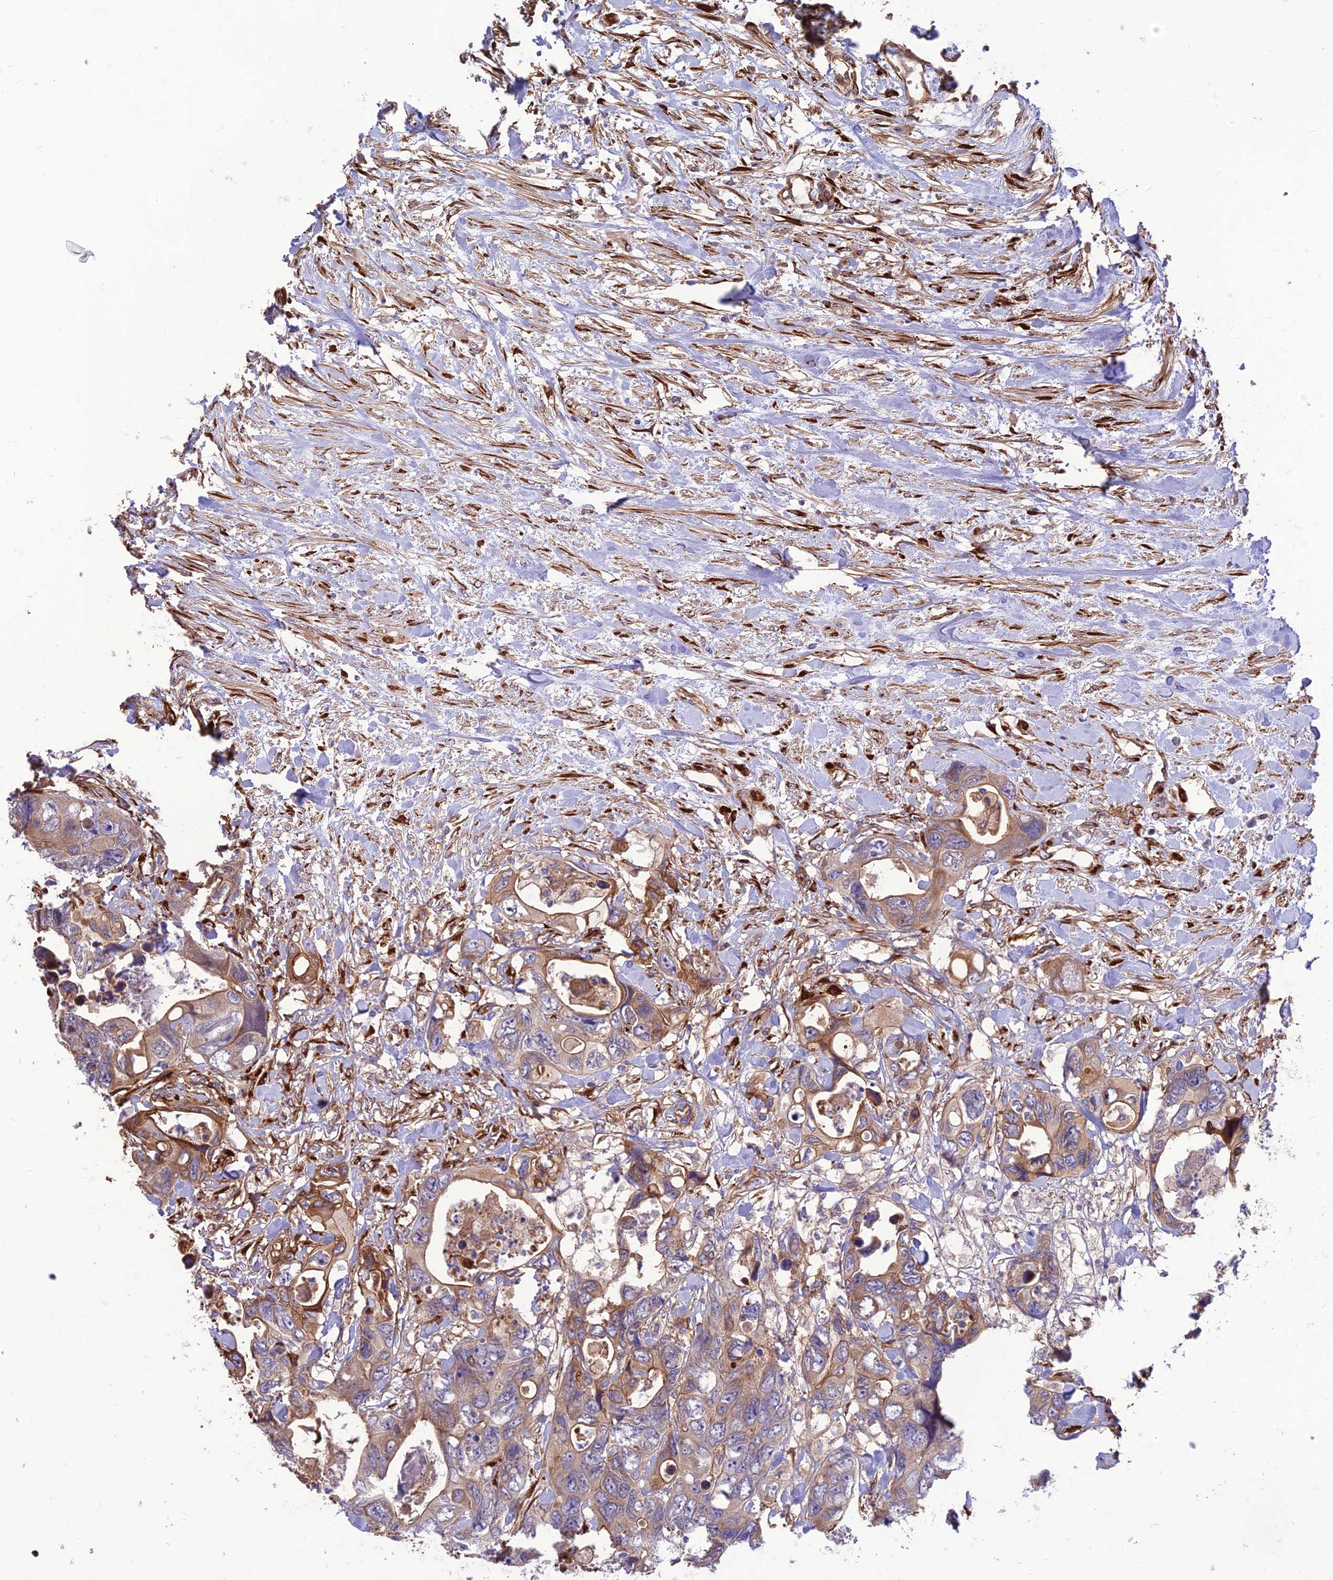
{"staining": {"intensity": "moderate", "quantity": ">75%", "location": "cytoplasmic/membranous"}, "tissue": "colorectal cancer", "cell_type": "Tumor cells", "image_type": "cancer", "snomed": [{"axis": "morphology", "description": "Adenocarcinoma, NOS"}, {"axis": "topography", "description": "Rectum"}], "caption": "An immunohistochemistry (IHC) image of neoplastic tissue is shown. Protein staining in brown highlights moderate cytoplasmic/membranous positivity in colorectal adenocarcinoma within tumor cells.", "gene": "CRTAP", "patient": {"sex": "male", "age": 57}}